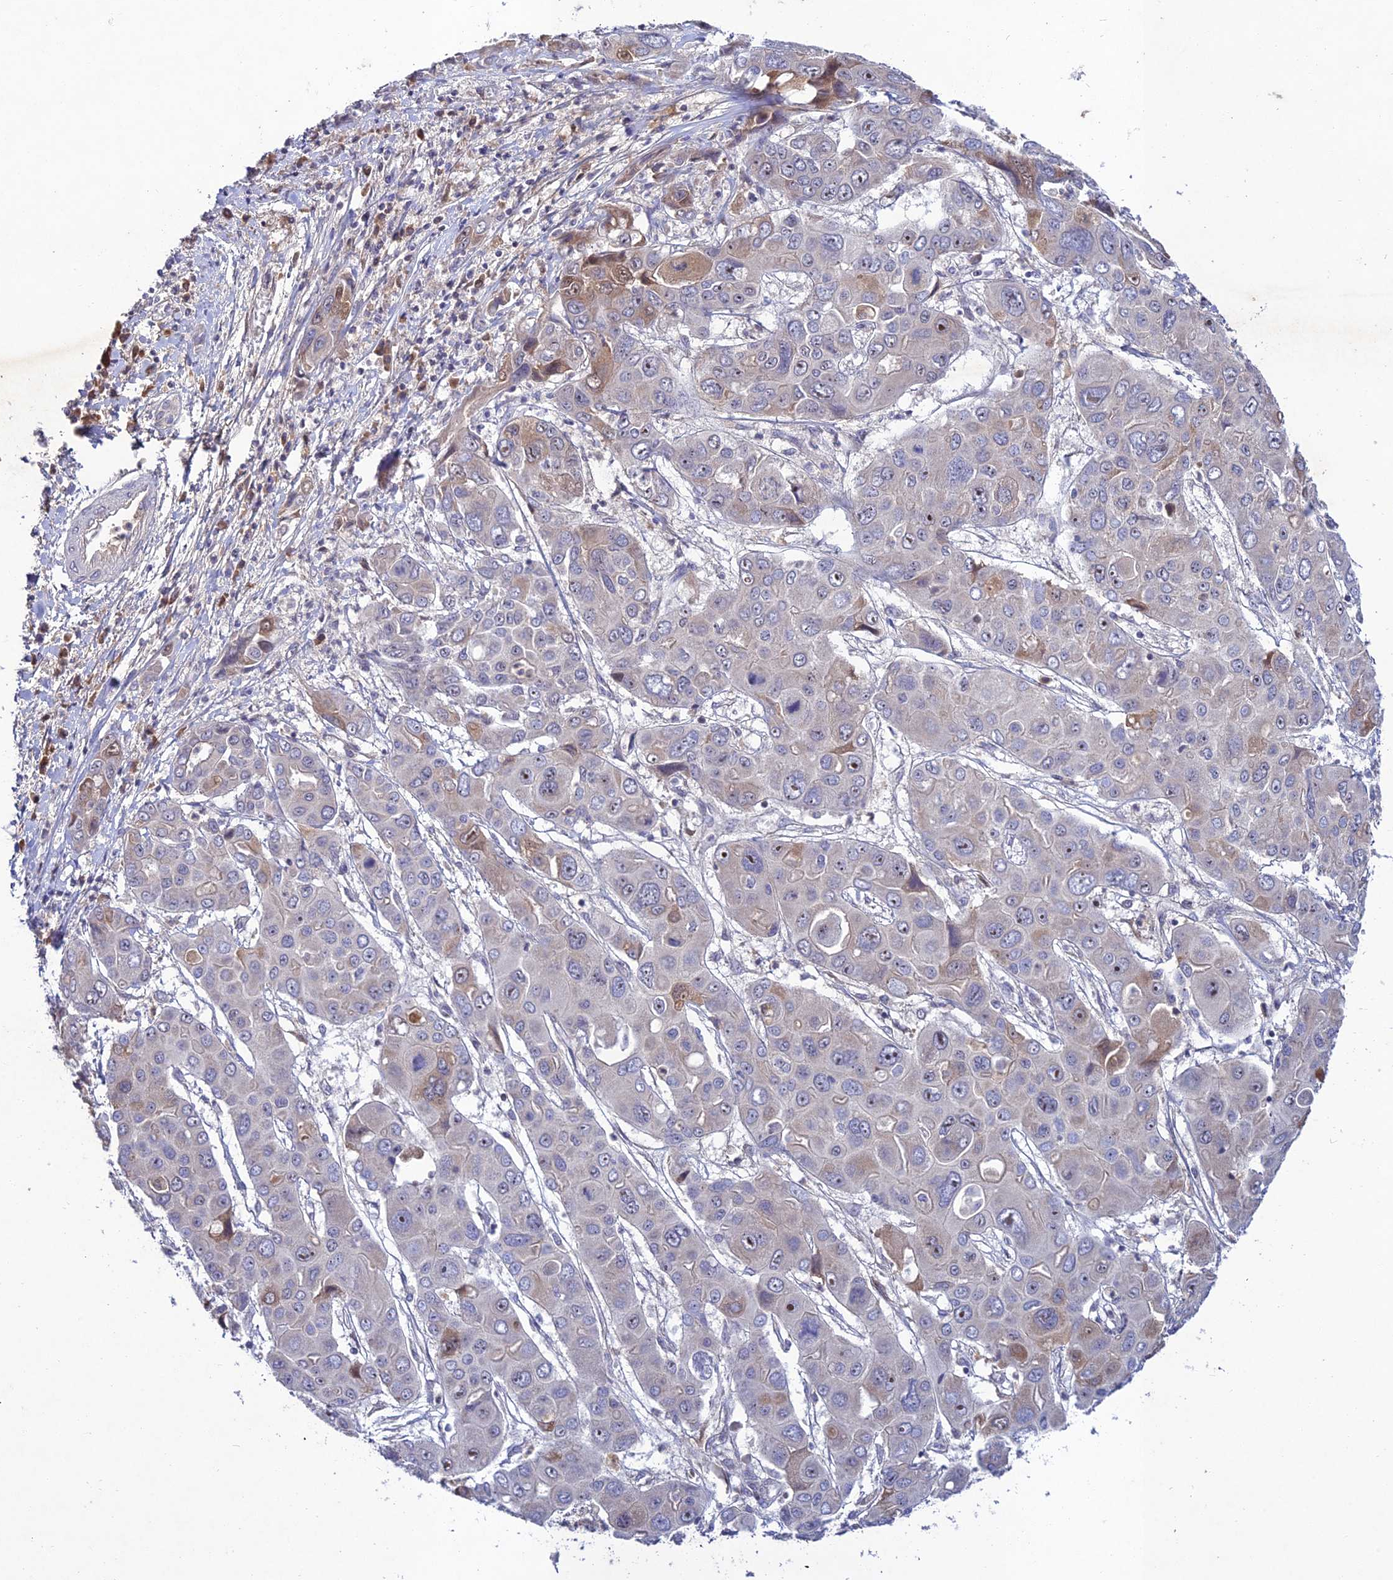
{"staining": {"intensity": "weak", "quantity": "<25%", "location": "cytoplasmic/membranous"}, "tissue": "liver cancer", "cell_type": "Tumor cells", "image_type": "cancer", "snomed": [{"axis": "morphology", "description": "Cholangiocarcinoma"}, {"axis": "topography", "description": "Liver"}], "caption": "Tumor cells show no significant protein staining in liver cholangiocarcinoma. (DAB (3,3'-diaminobenzidine) IHC with hematoxylin counter stain).", "gene": "CHST5", "patient": {"sex": "male", "age": 67}}